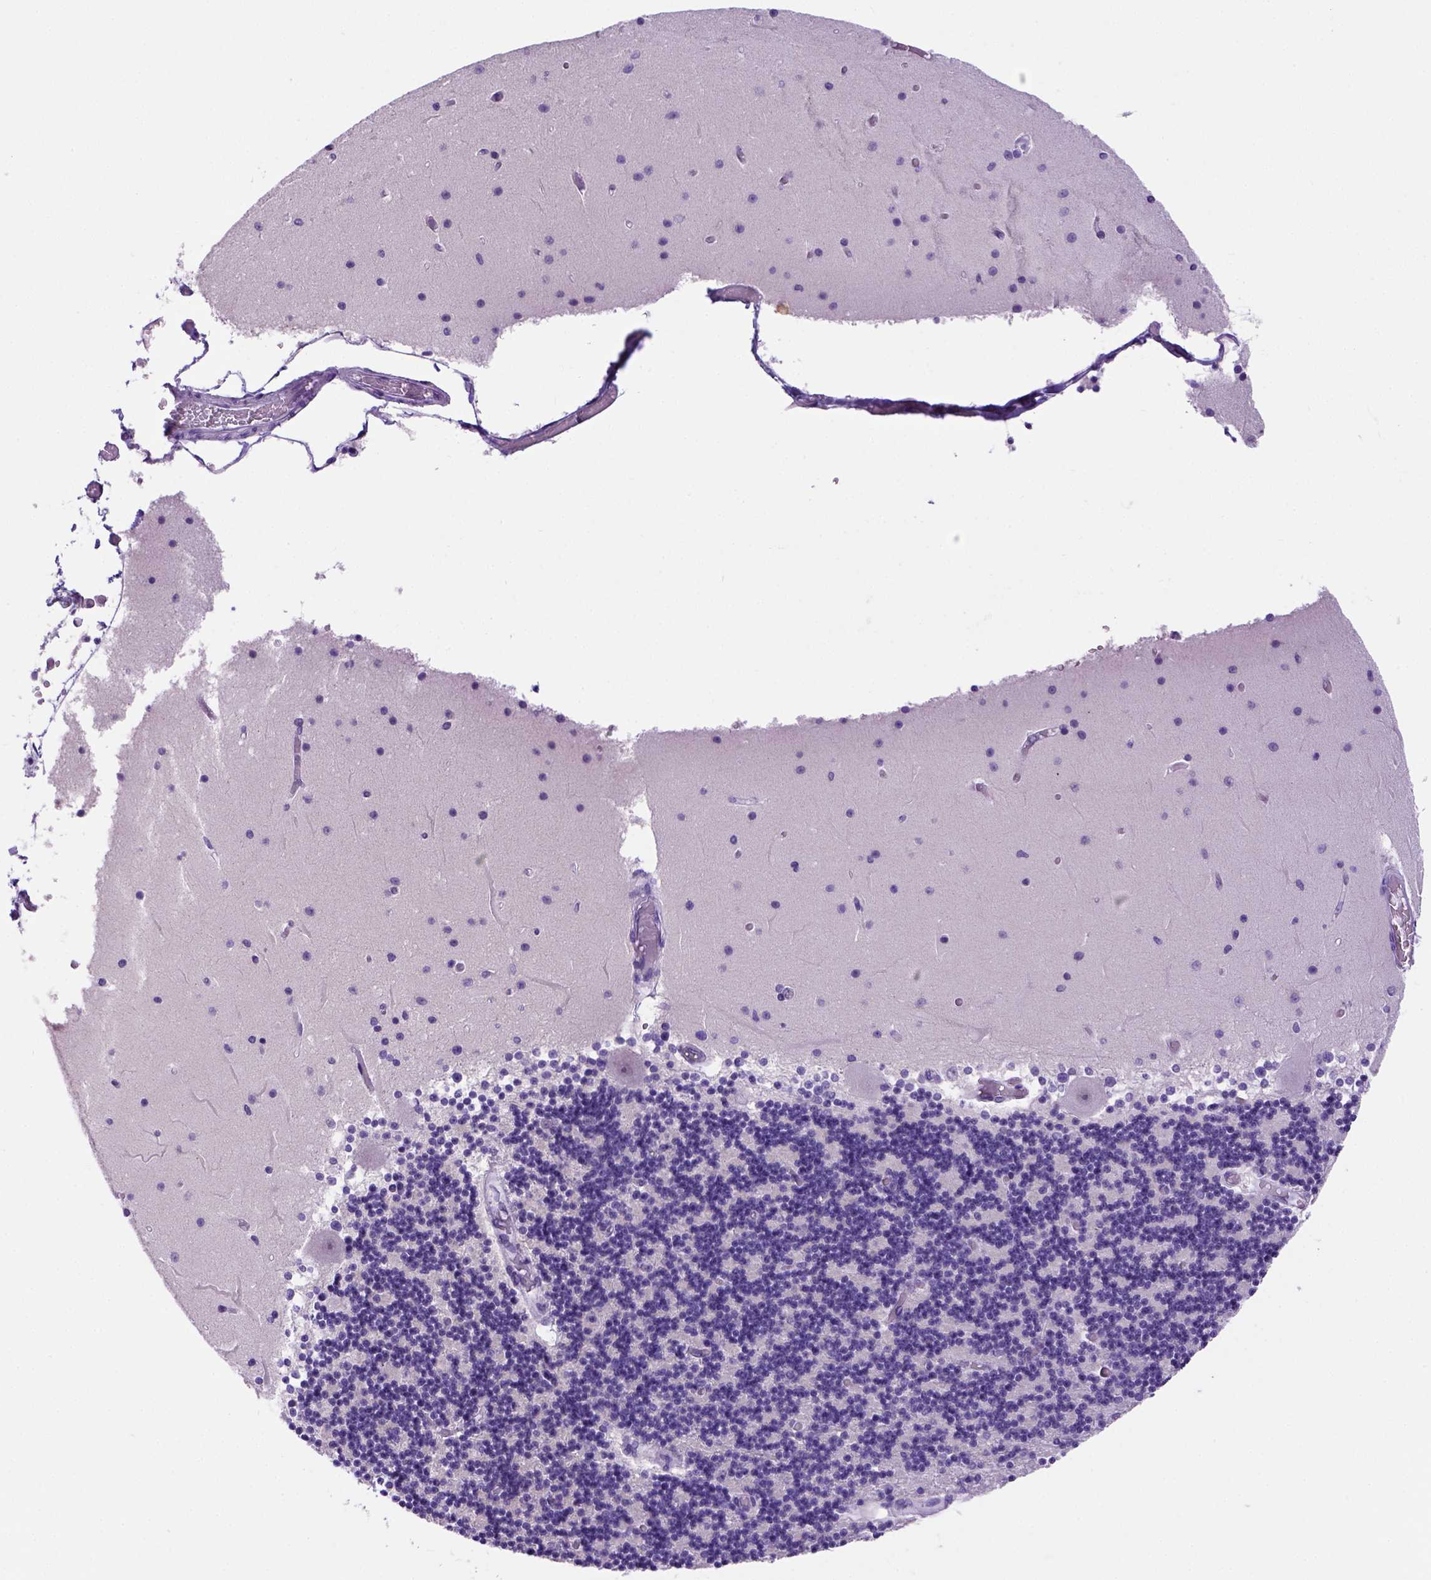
{"staining": {"intensity": "negative", "quantity": "none", "location": "none"}, "tissue": "cerebellum", "cell_type": "Cells in granular layer", "image_type": "normal", "snomed": [{"axis": "morphology", "description": "Normal tissue, NOS"}, {"axis": "topography", "description": "Cerebellum"}], "caption": "IHC of normal cerebellum exhibits no positivity in cells in granular layer.", "gene": "FOXI1", "patient": {"sex": "female", "age": 28}}